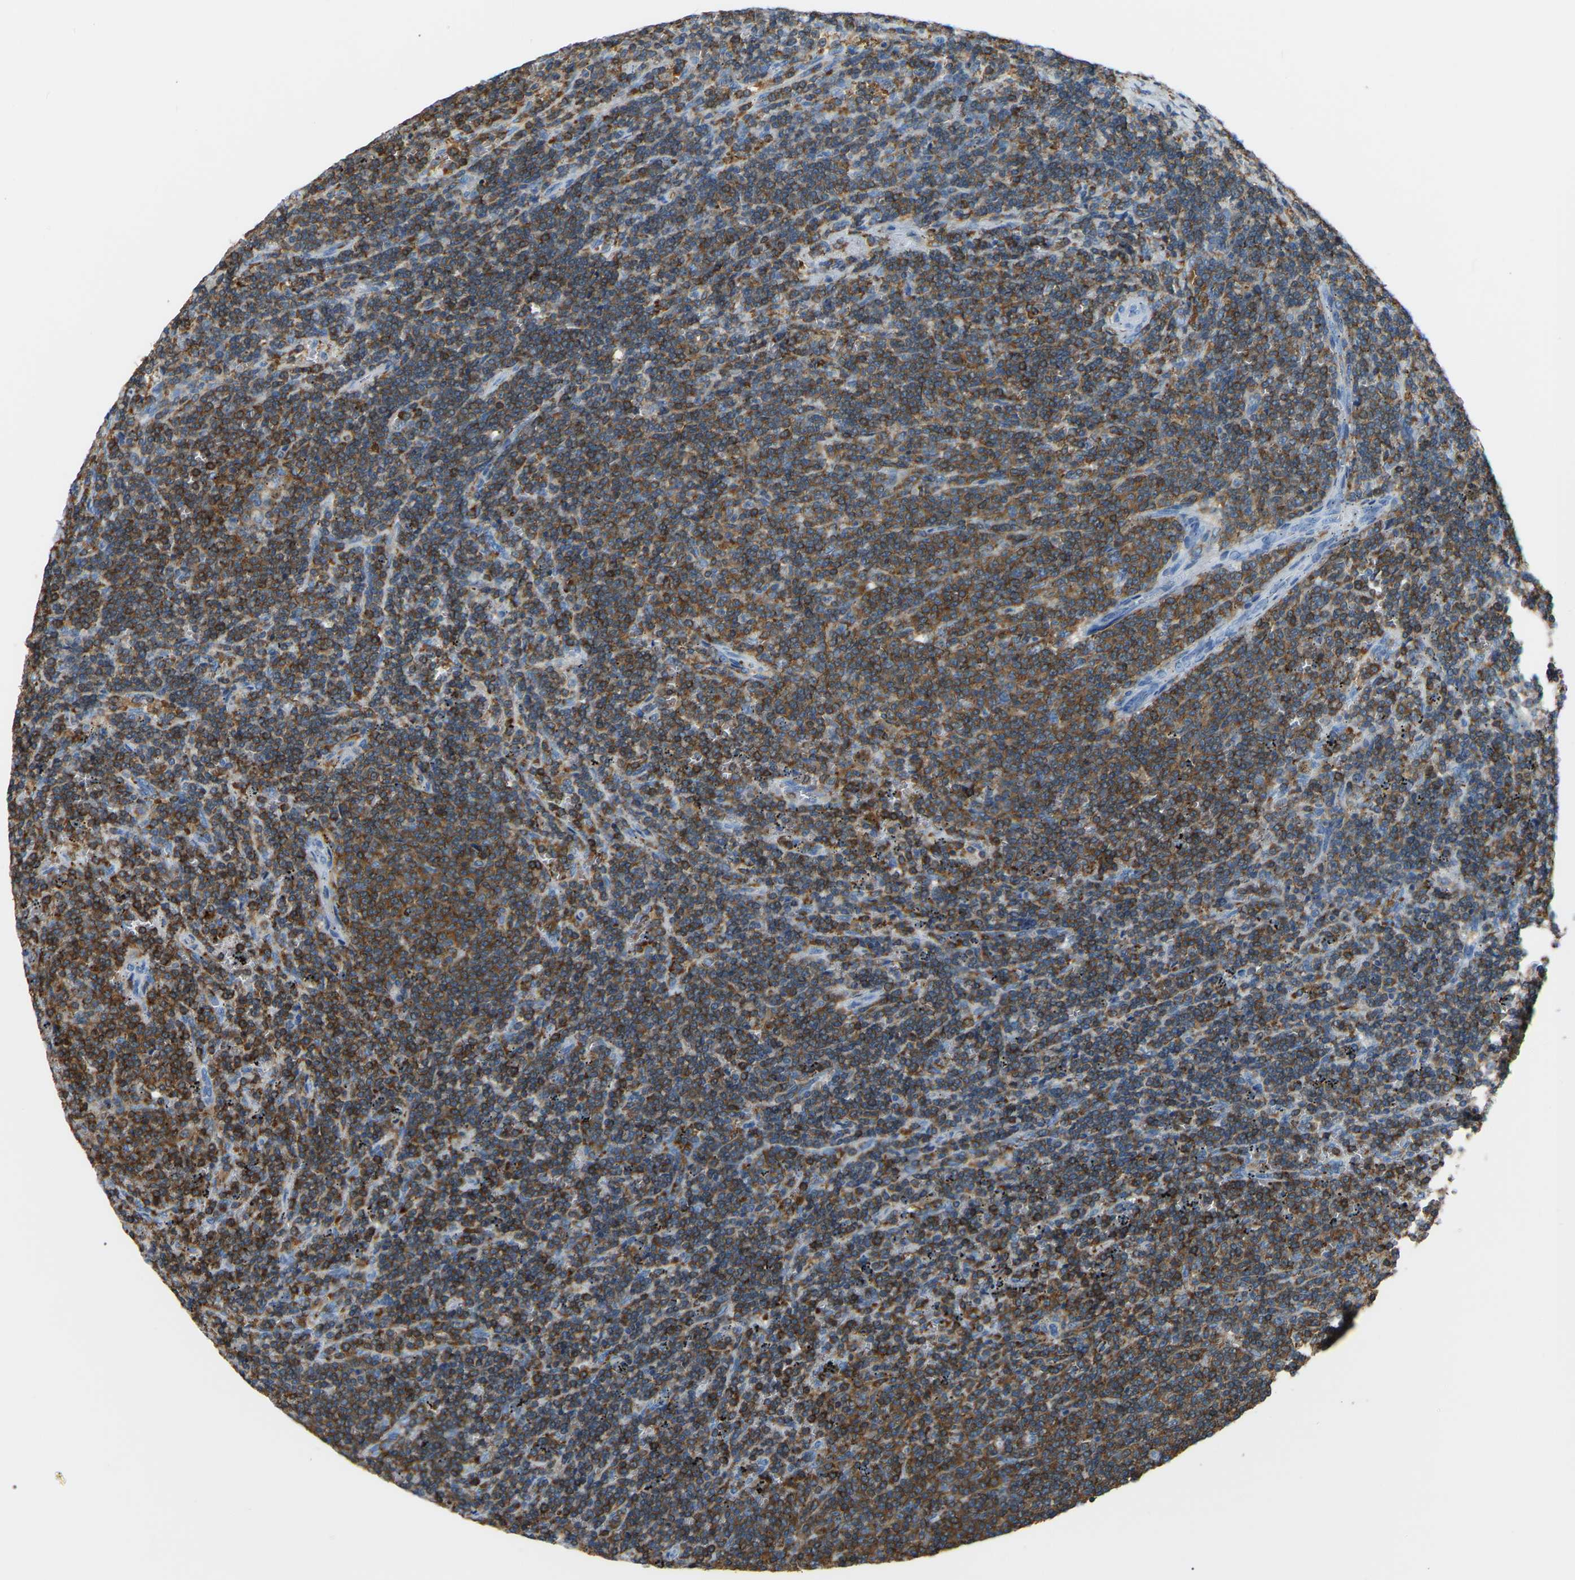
{"staining": {"intensity": "moderate", "quantity": ">75%", "location": "cytoplasmic/membranous"}, "tissue": "lymphoma", "cell_type": "Tumor cells", "image_type": "cancer", "snomed": [{"axis": "morphology", "description": "Malignant lymphoma, non-Hodgkin's type, Low grade"}, {"axis": "topography", "description": "Spleen"}], "caption": "Immunohistochemistry (IHC) of human lymphoma displays medium levels of moderate cytoplasmic/membranous staining in approximately >75% of tumor cells. (Stains: DAB in brown, nuclei in blue, Microscopy: brightfield microscopy at high magnification).", "gene": "ARHGAP45", "patient": {"sex": "female", "age": 50}}